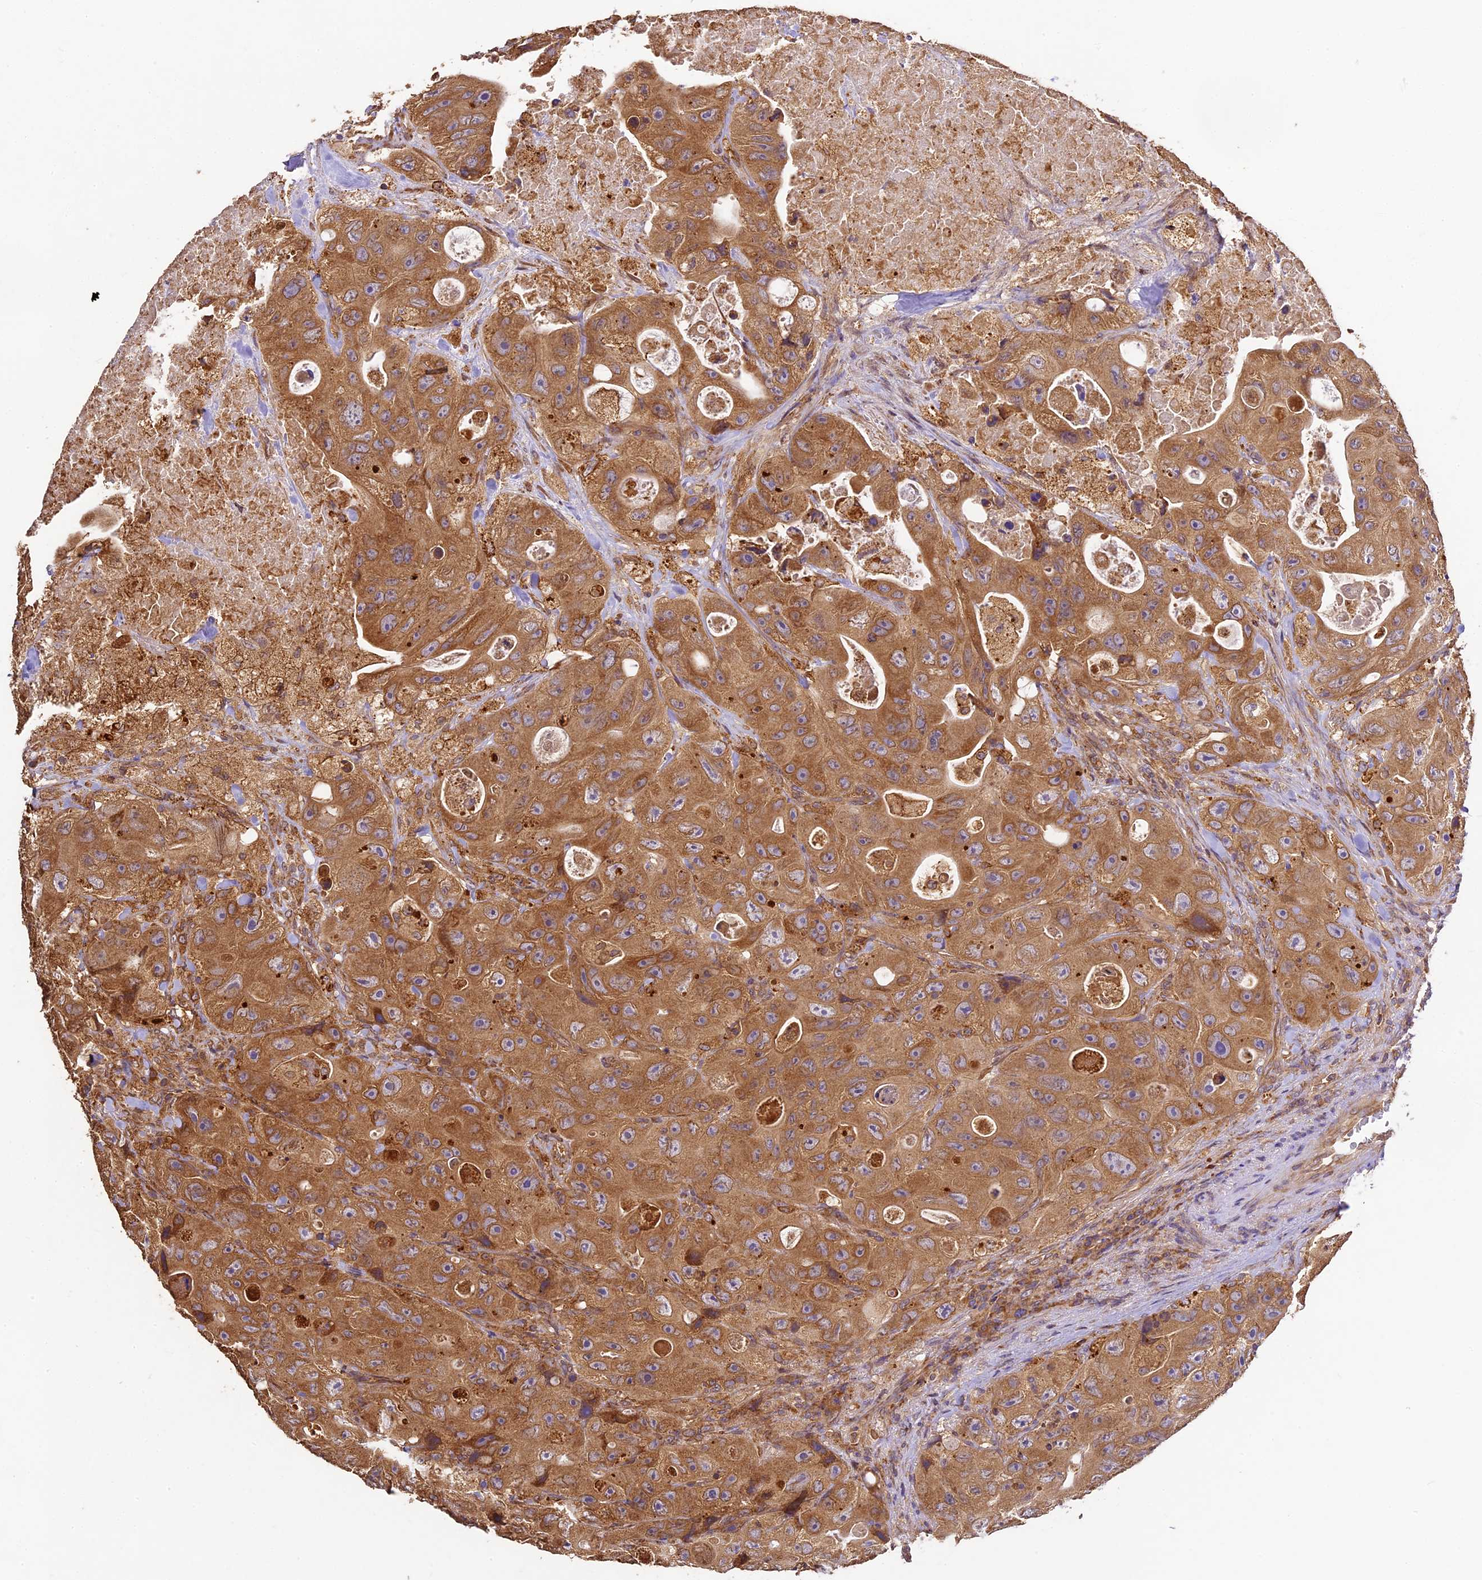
{"staining": {"intensity": "moderate", "quantity": ">75%", "location": "cytoplasmic/membranous"}, "tissue": "colorectal cancer", "cell_type": "Tumor cells", "image_type": "cancer", "snomed": [{"axis": "morphology", "description": "Adenocarcinoma, NOS"}, {"axis": "topography", "description": "Colon"}], "caption": "Human adenocarcinoma (colorectal) stained with a protein marker reveals moderate staining in tumor cells.", "gene": "BRAP", "patient": {"sex": "female", "age": 46}}